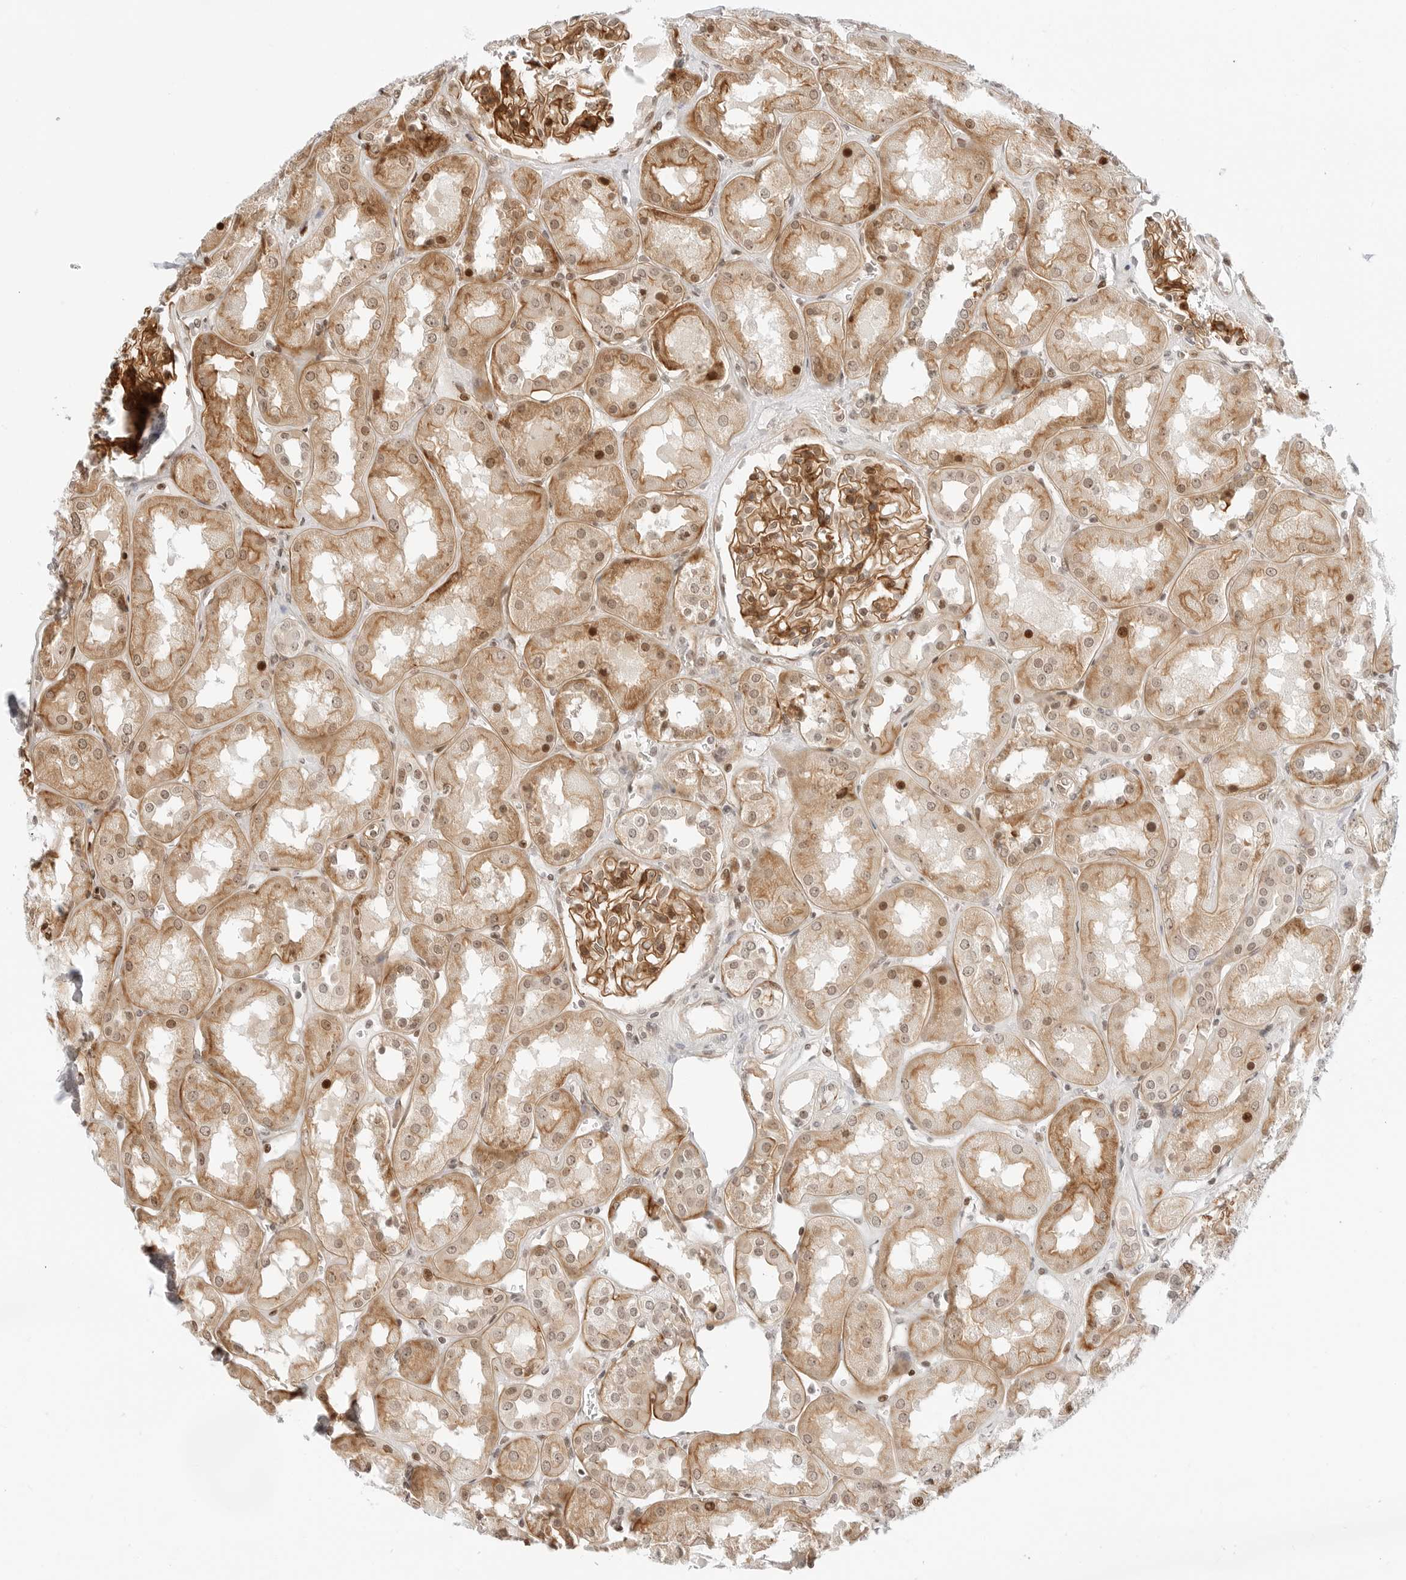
{"staining": {"intensity": "moderate", "quantity": ">75%", "location": "cytoplasmic/membranous"}, "tissue": "kidney", "cell_type": "Cells in glomeruli", "image_type": "normal", "snomed": [{"axis": "morphology", "description": "Normal tissue, NOS"}, {"axis": "topography", "description": "Kidney"}], "caption": "This is an image of immunohistochemistry (IHC) staining of unremarkable kidney, which shows moderate staining in the cytoplasmic/membranous of cells in glomeruli.", "gene": "ZNF613", "patient": {"sex": "male", "age": 70}}